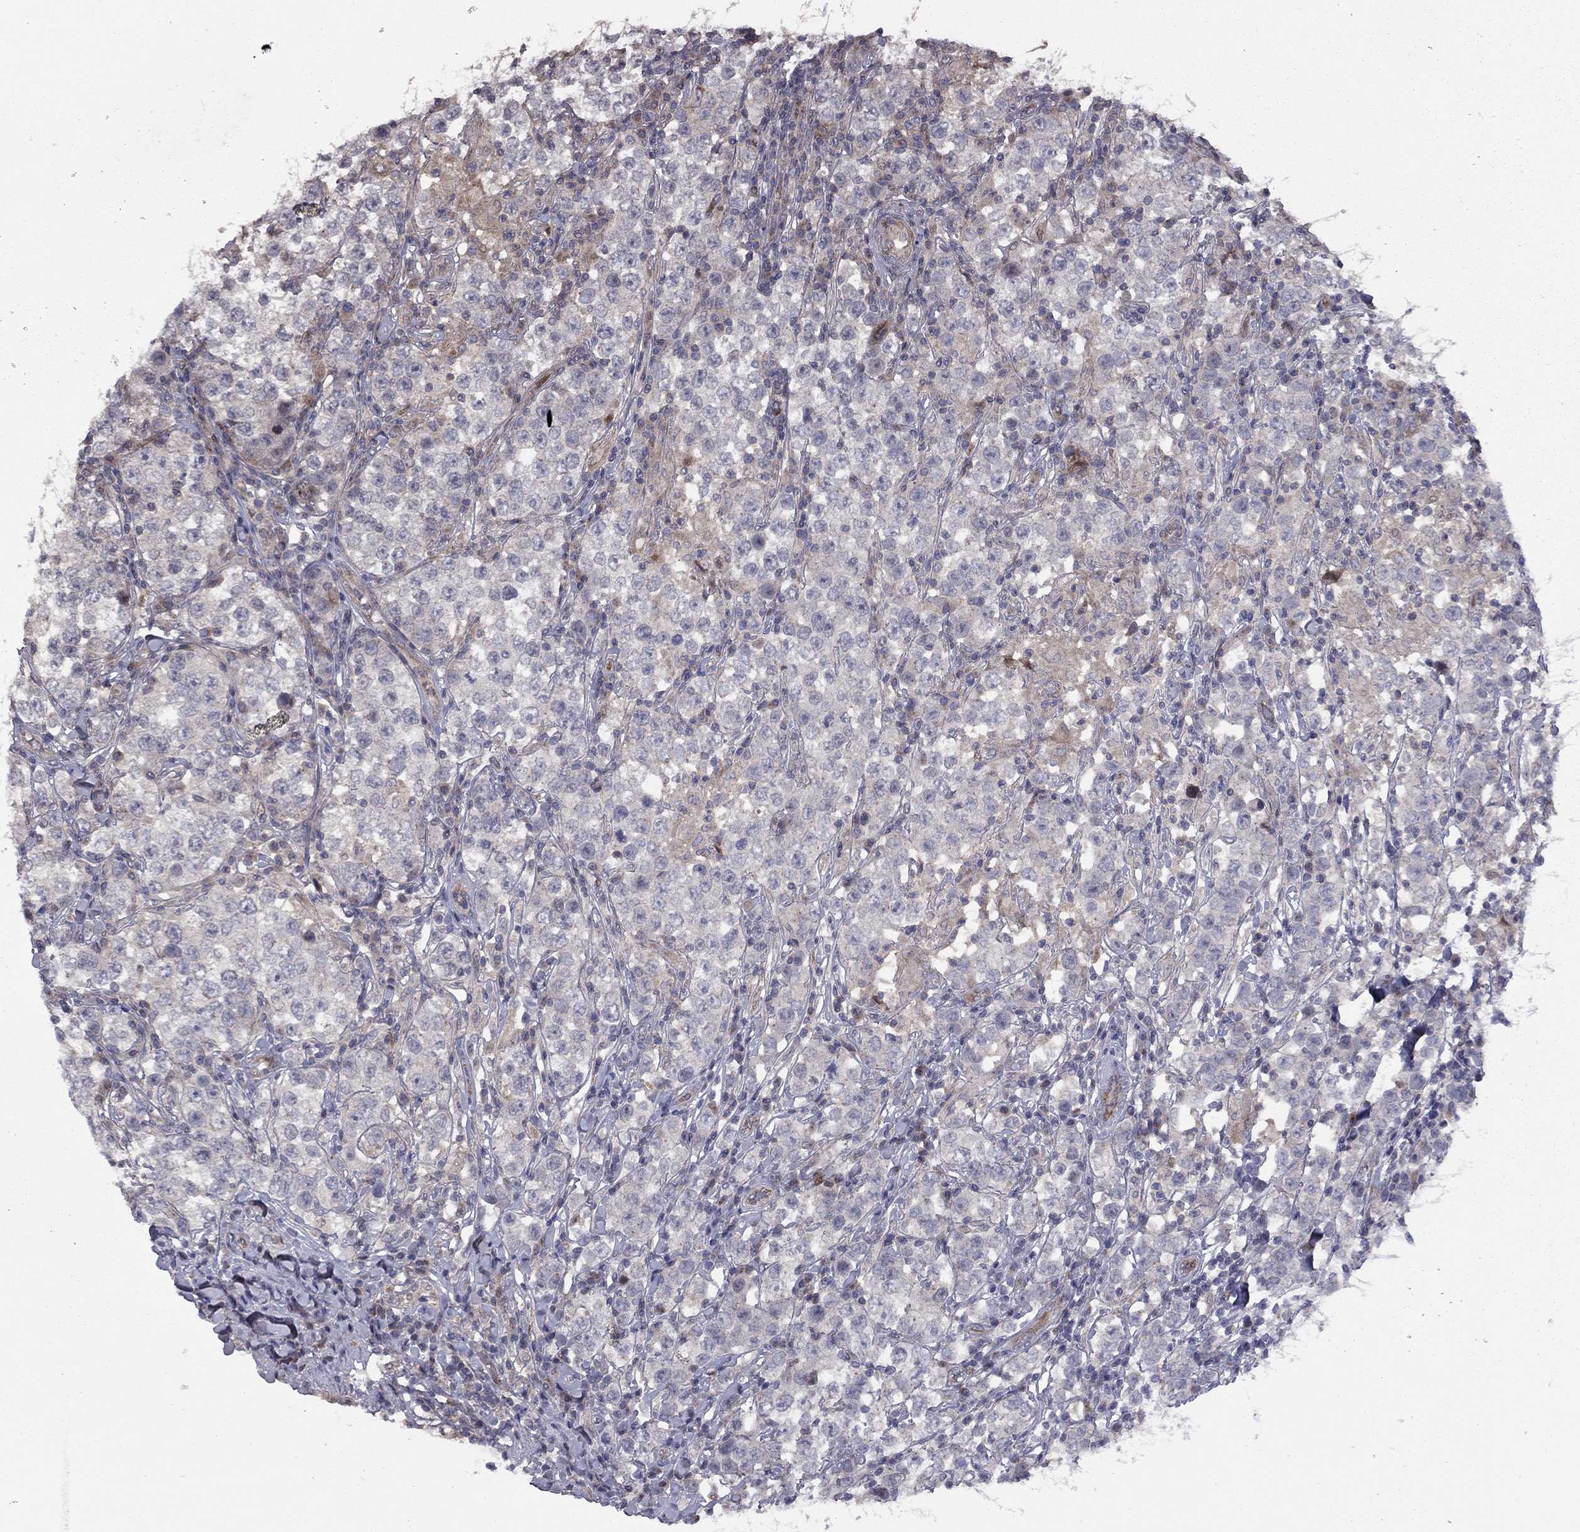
{"staining": {"intensity": "negative", "quantity": "none", "location": "none"}, "tissue": "testis cancer", "cell_type": "Tumor cells", "image_type": "cancer", "snomed": [{"axis": "morphology", "description": "Seminoma, NOS"}, {"axis": "morphology", "description": "Carcinoma, Embryonal, NOS"}, {"axis": "topography", "description": "Testis"}], "caption": "Immunohistochemistry (IHC) of human testis cancer shows no staining in tumor cells. (DAB (3,3'-diaminobenzidine) IHC visualized using brightfield microscopy, high magnification).", "gene": "DUSP7", "patient": {"sex": "male", "age": 41}}